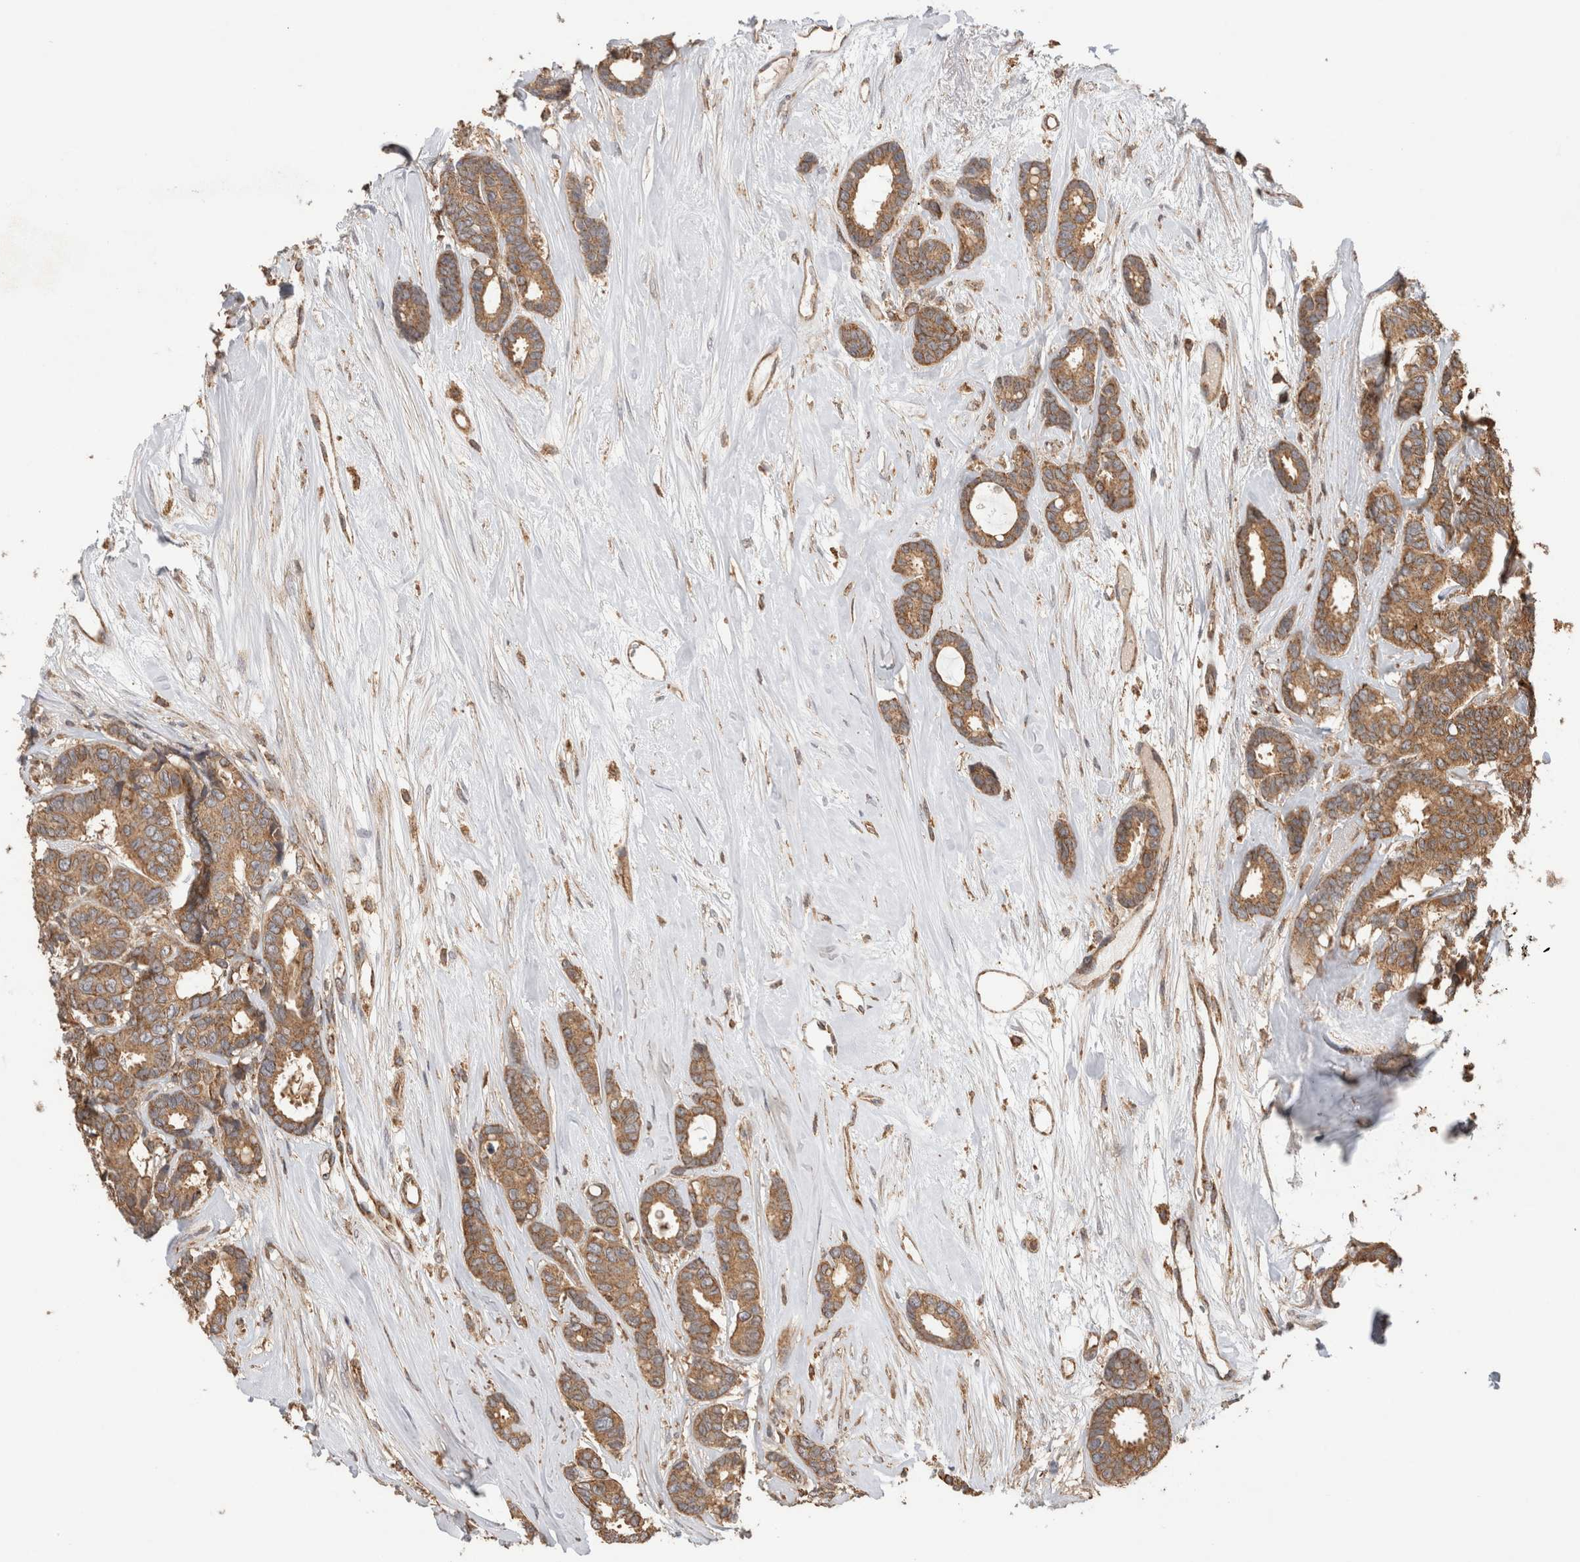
{"staining": {"intensity": "moderate", "quantity": ">75%", "location": "cytoplasmic/membranous"}, "tissue": "breast cancer", "cell_type": "Tumor cells", "image_type": "cancer", "snomed": [{"axis": "morphology", "description": "Duct carcinoma"}, {"axis": "topography", "description": "Breast"}], "caption": "Infiltrating ductal carcinoma (breast) stained for a protein exhibits moderate cytoplasmic/membranous positivity in tumor cells.", "gene": "IMMP2L", "patient": {"sex": "female", "age": 87}}